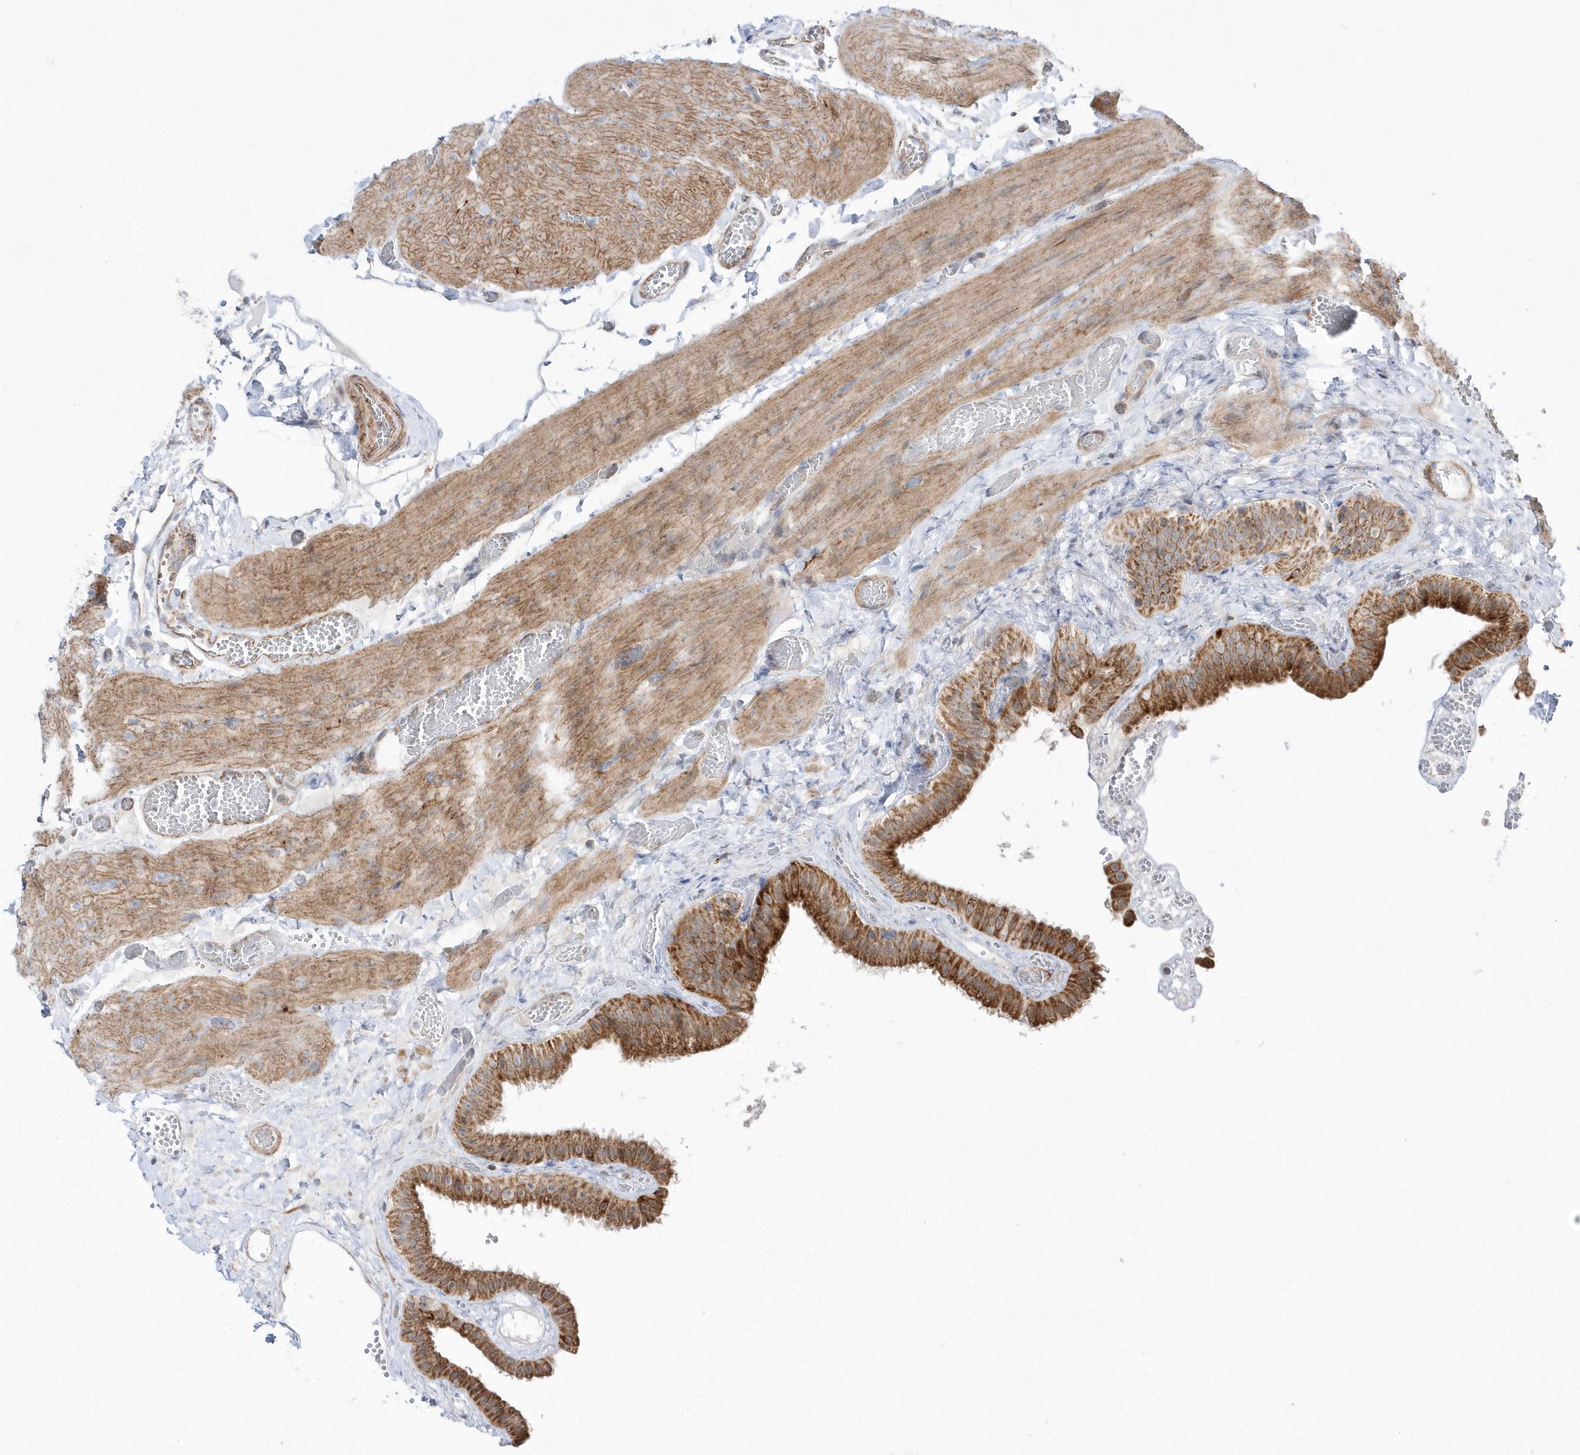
{"staining": {"intensity": "moderate", "quantity": ">75%", "location": "cytoplasmic/membranous"}, "tissue": "gallbladder", "cell_type": "Glandular cells", "image_type": "normal", "snomed": [{"axis": "morphology", "description": "Normal tissue, NOS"}, {"axis": "topography", "description": "Gallbladder"}], "caption": "Immunohistochemical staining of unremarkable human gallbladder demonstrates moderate cytoplasmic/membranous protein positivity in about >75% of glandular cells. Nuclei are stained in blue.", "gene": "OPA1", "patient": {"sex": "female", "age": 64}}